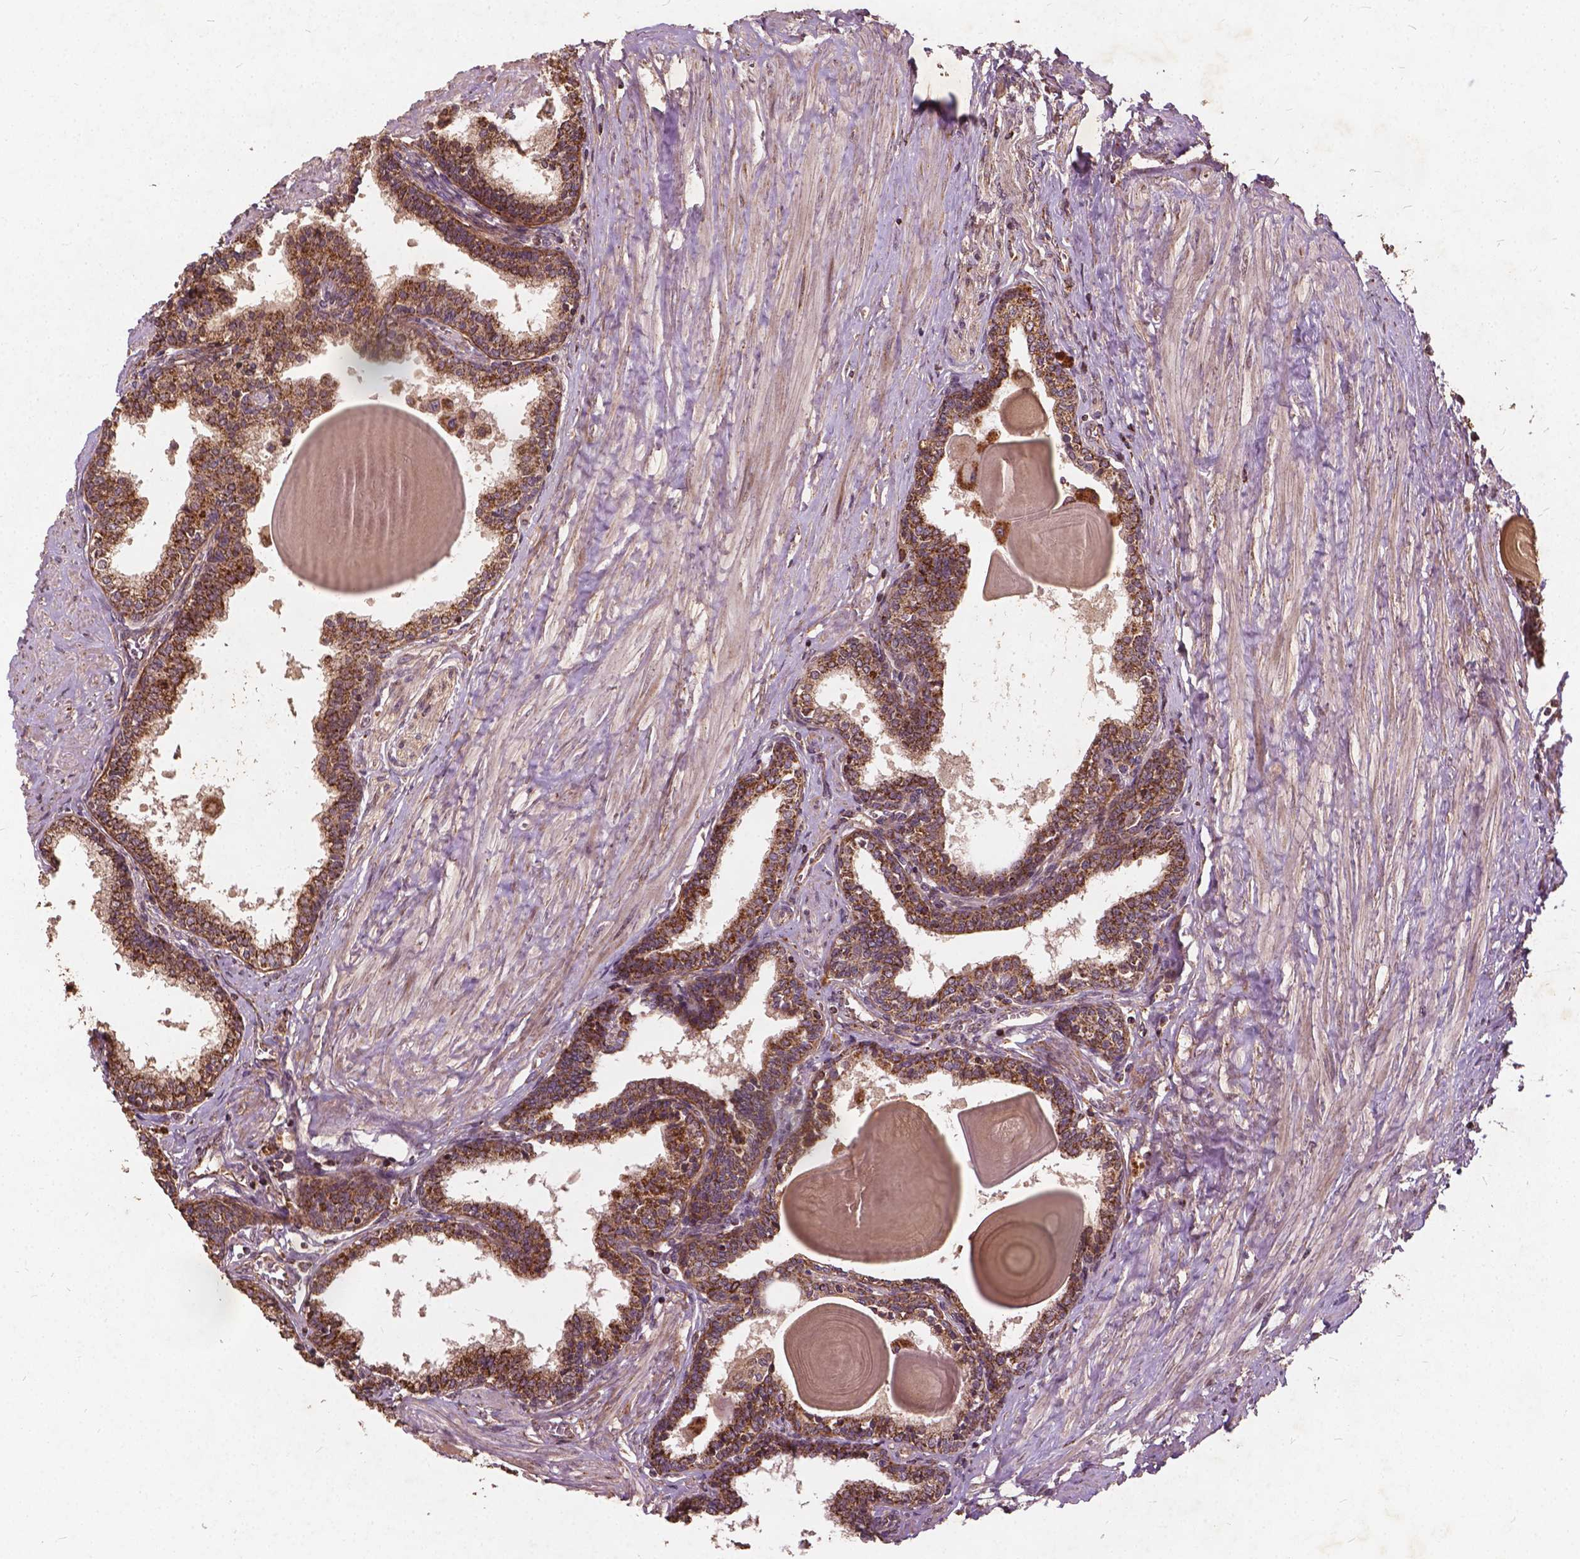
{"staining": {"intensity": "strong", "quantity": ">75%", "location": "cytoplasmic/membranous"}, "tissue": "prostate", "cell_type": "Glandular cells", "image_type": "normal", "snomed": [{"axis": "morphology", "description": "Normal tissue, NOS"}, {"axis": "topography", "description": "Prostate"}], "caption": "Immunohistochemical staining of normal prostate displays high levels of strong cytoplasmic/membranous staining in about >75% of glandular cells.", "gene": "UBXN2A", "patient": {"sex": "male", "age": 55}}